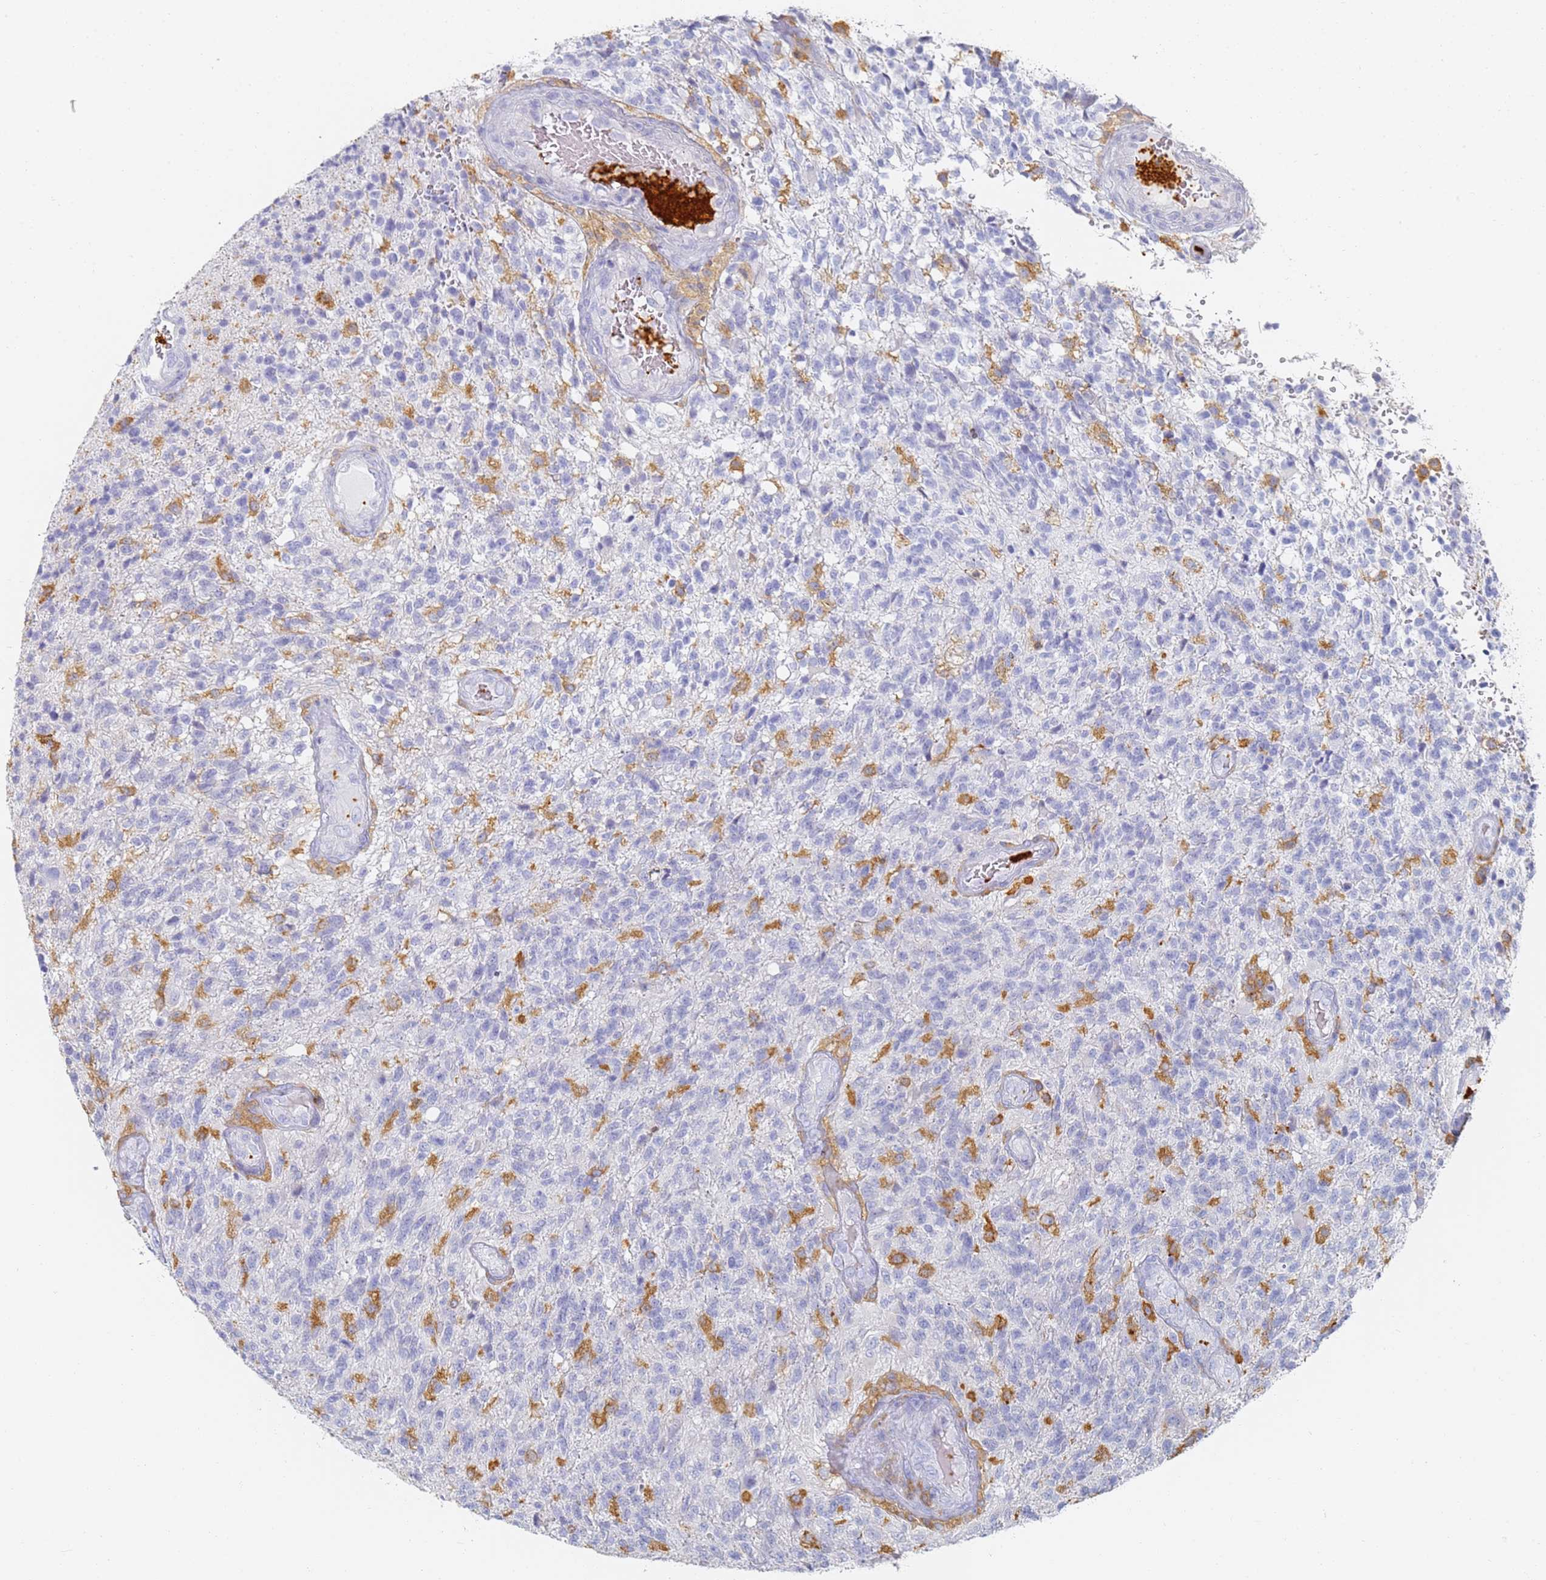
{"staining": {"intensity": "negative", "quantity": "none", "location": "none"}, "tissue": "glioma", "cell_type": "Tumor cells", "image_type": "cancer", "snomed": [{"axis": "morphology", "description": "Glioma, malignant, High grade"}, {"axis": "topography", "description": "Brain"}], "caption": "IHC photomicrograph of glioma stained for a protein (brown), which demonstrates no expression in tumor cells.", "gene": "BIN2", "patient": {"sex": "male", "age": 56}}